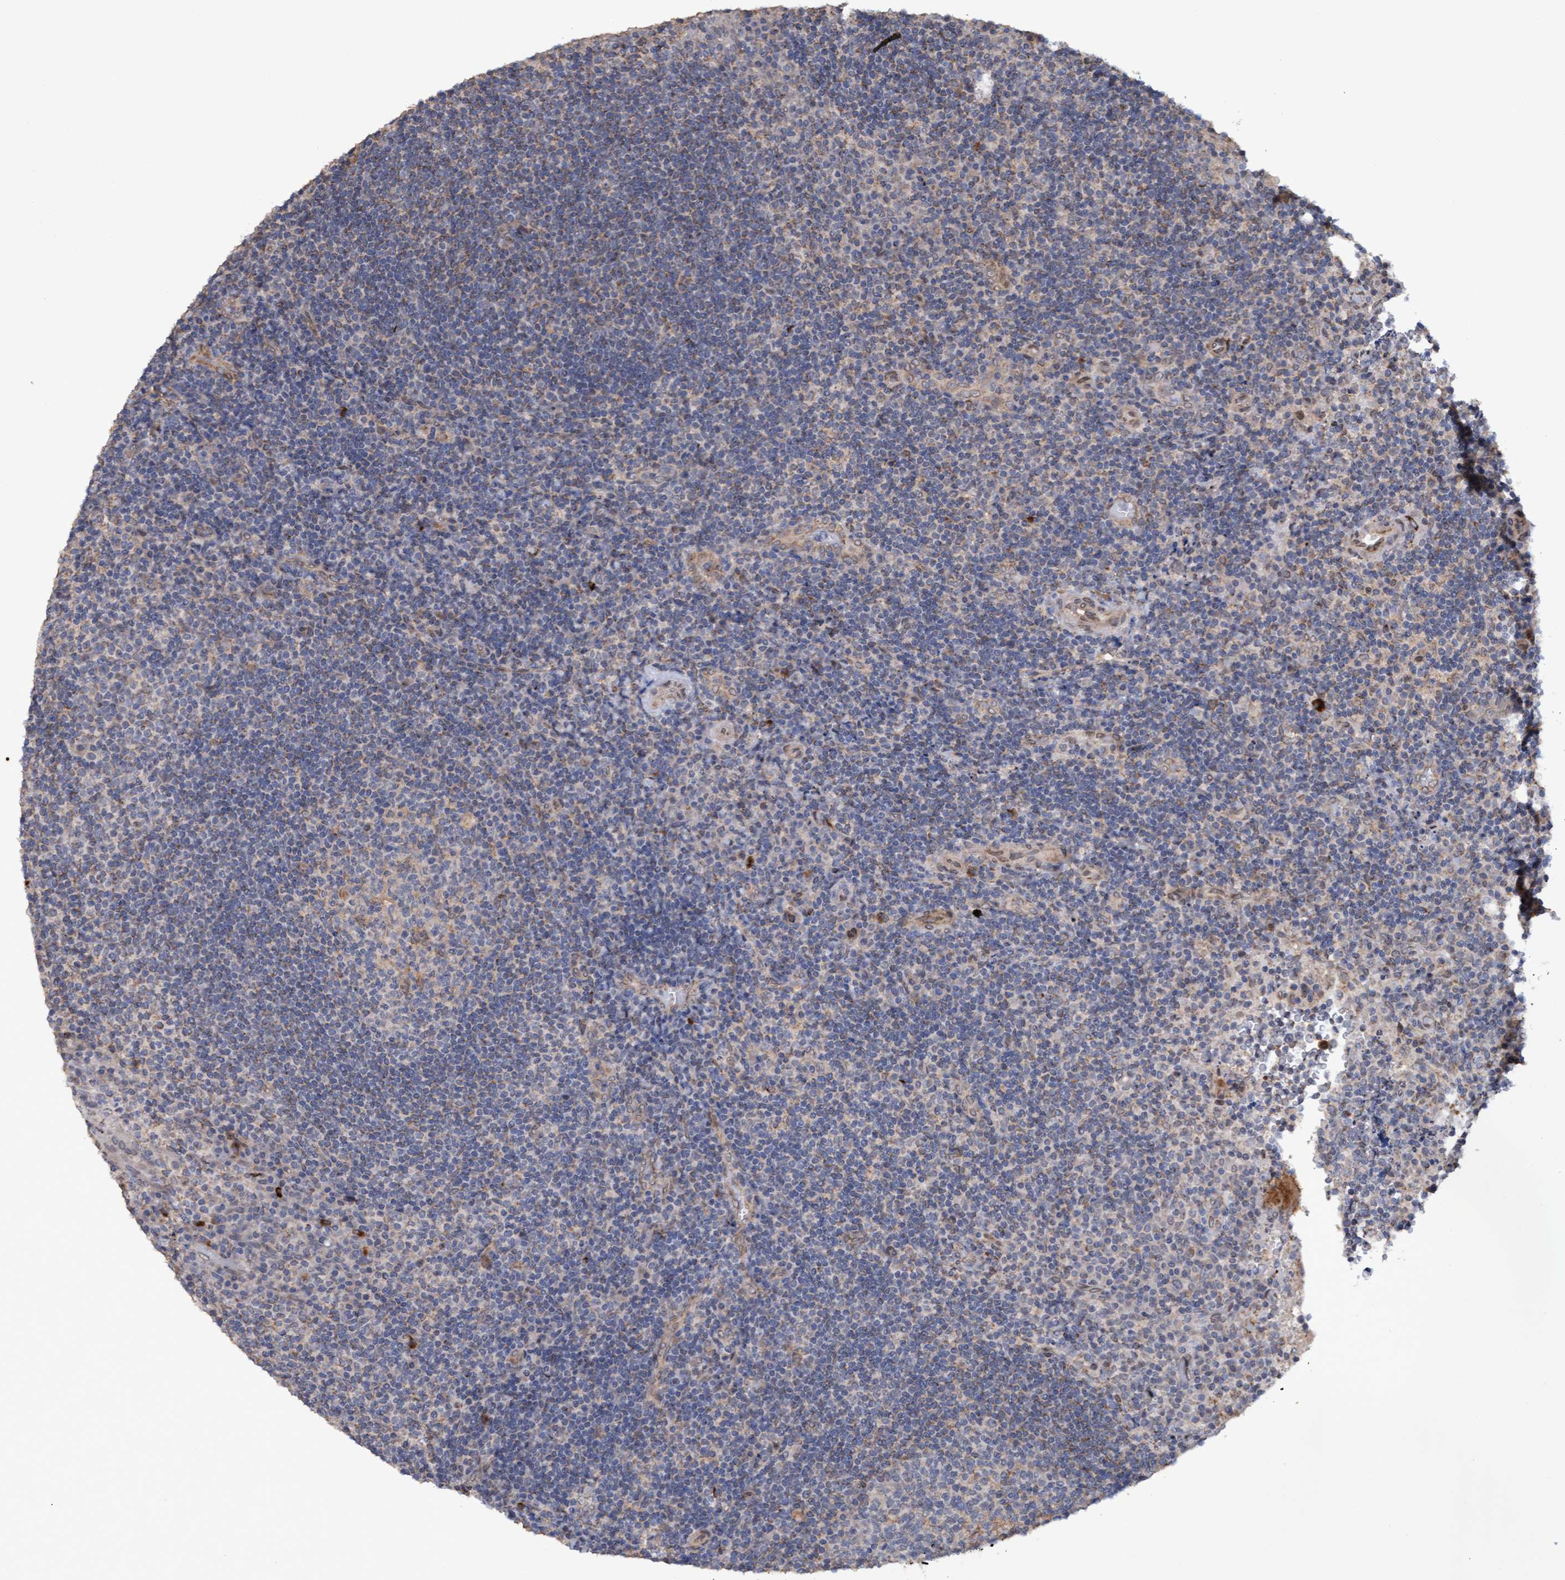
{"staining": {"intensity": "weak", "quantity": "<25%", "location": "cytoplasmic/membranous"}, "tissue": "lymphoma", "cell_type": "Tumor cells", "image_type": "cancer", "snomed": [{"axis": "morphology", "description": "Malignant lymphoma, non-Hodgkin's type, High grade"}, {"axis": "topography", "description": "Tonsil"}], "caption": "The immunohistochemistry photomicrograph has no significant staining in tumor cells of lymphoma tissue. The staining is performed using DAB (3,3'-diaminobenzidine) brown chromogen with nuclei counter-stained in using hematoxylin.", "gene": "MGLL", "patient": {"sex": "female", "age": 36}}